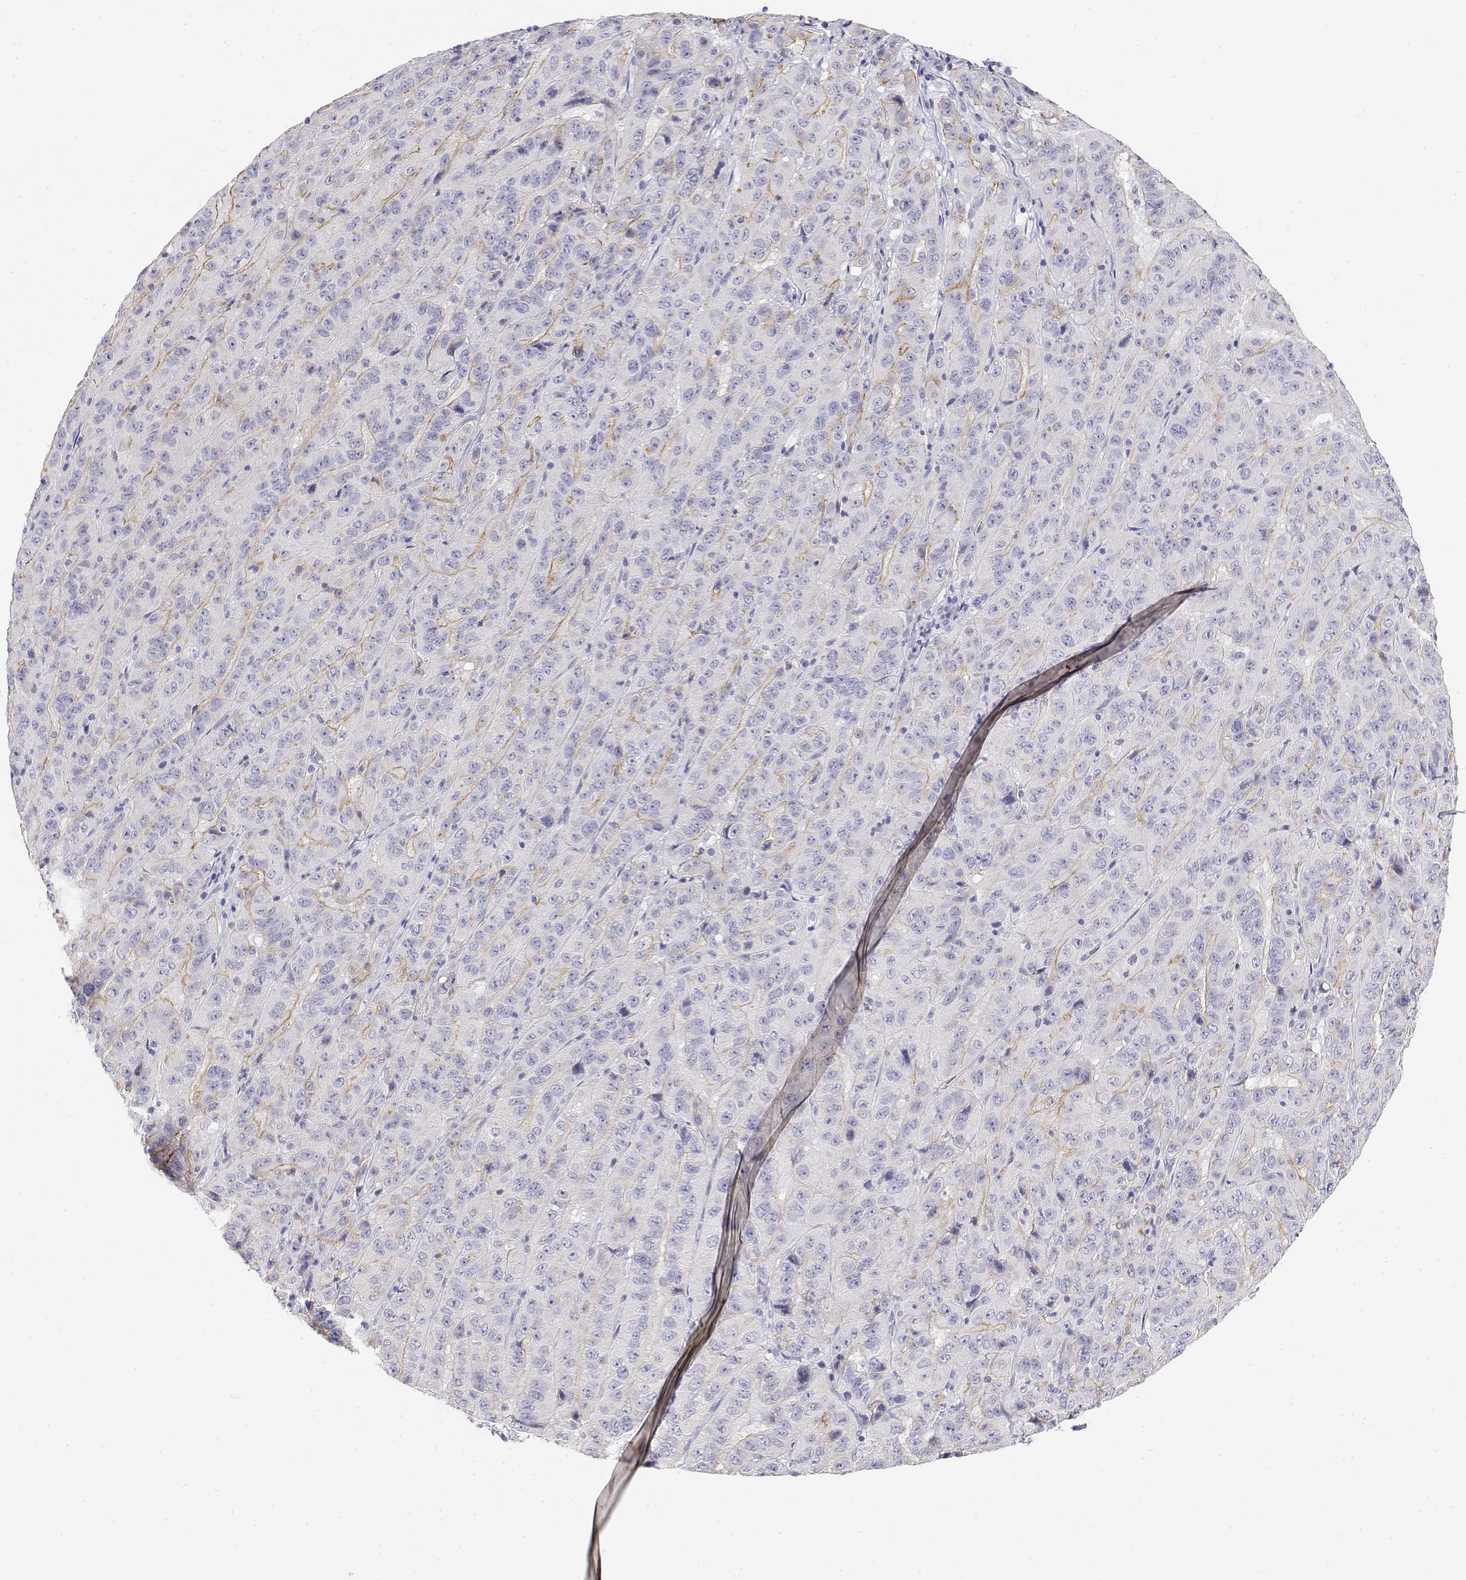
{"staining": {"intensity": "moderate", "quantity": "<25%", "location": "cytoplasmic/membranous"}, "tissue": "pancreatic cancer", "cell_type": "Tumor cells", "image_type": "cancer", "snomed": [{"axis": "morphology", "description": "Adenocarcinoma, NOS"}, {"axis": "topography", "description": "Pancreas"}], "caption": "A photomicrograph of human pancreatic cancer (adenocarcinoma) stained for a protein displays moderate cytoplasmic/membranous brown staining in tumor cells. The staining was performed using DAB (3,3'-diaminobenzidine) to visualize the protein expression in brown, while the nuclei were stained in blue with hematoxylin (Magnification: 20x).", "gene": "MISP", "patient": {"sex": "male", "age": 63}}